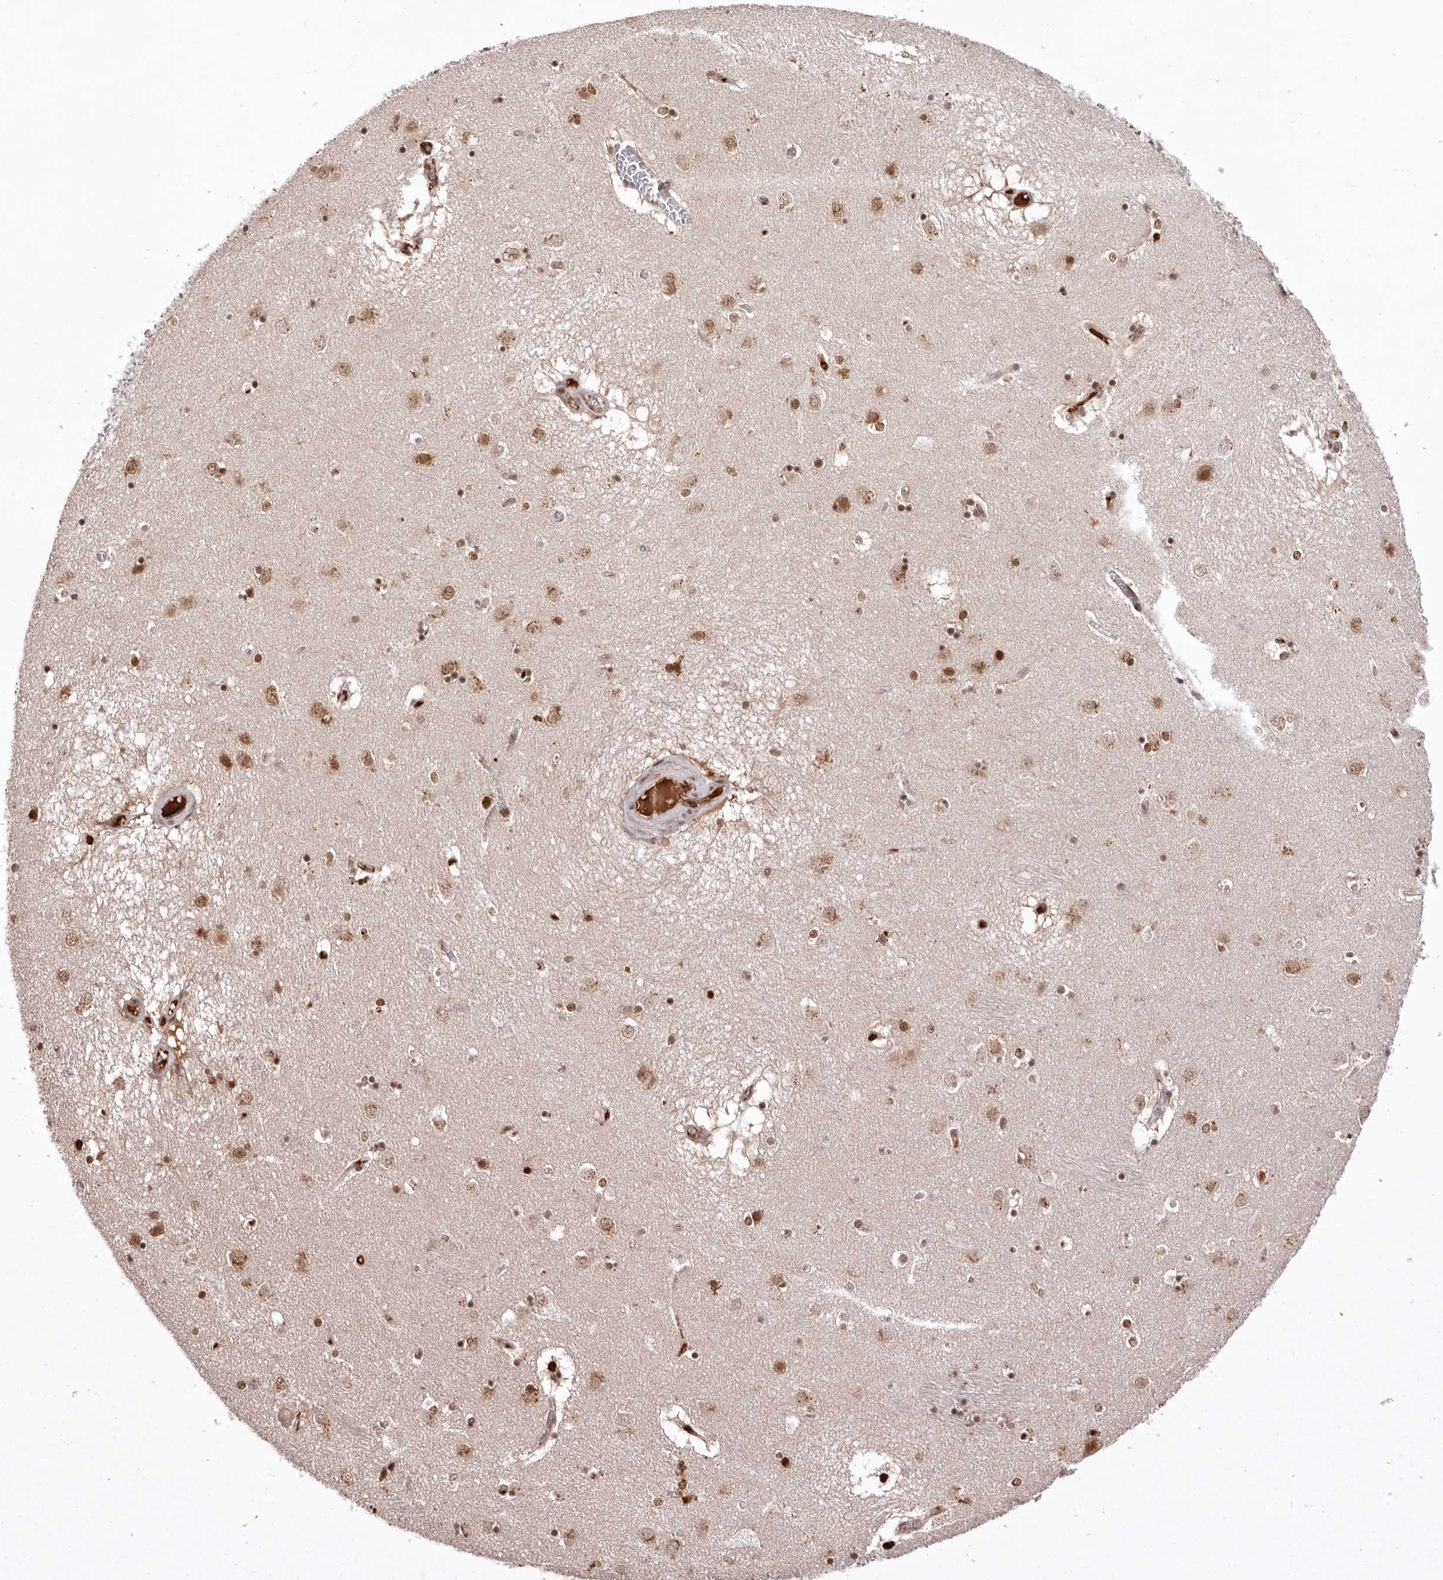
{"staining": {"intensity": "strong", "quantity": ">75%", "location": "nuclear"}, "tissue": "caudate", "cell_type": "Glial cells", "image_type": "normal", "snomed": [{"axis": "morphology", "description": "Normal tissue, NOS"}, {"axis": "topography", "description": "Lateral ventricle wall"}], "caption": "High-magnification brightfield microscopy of unremarkable caudate stained with DAB (brown) and counterstained with hematoxylin (blue). glial cells exhibit strong nuclear staining is seen in about>75% of cells. Using DAB (brown) and hematoxylin (blue) stains, captured at high magnification using brightfield microscopy.", "gene": "CHTOP", "patient": {"sex": "male", "age": 70}}